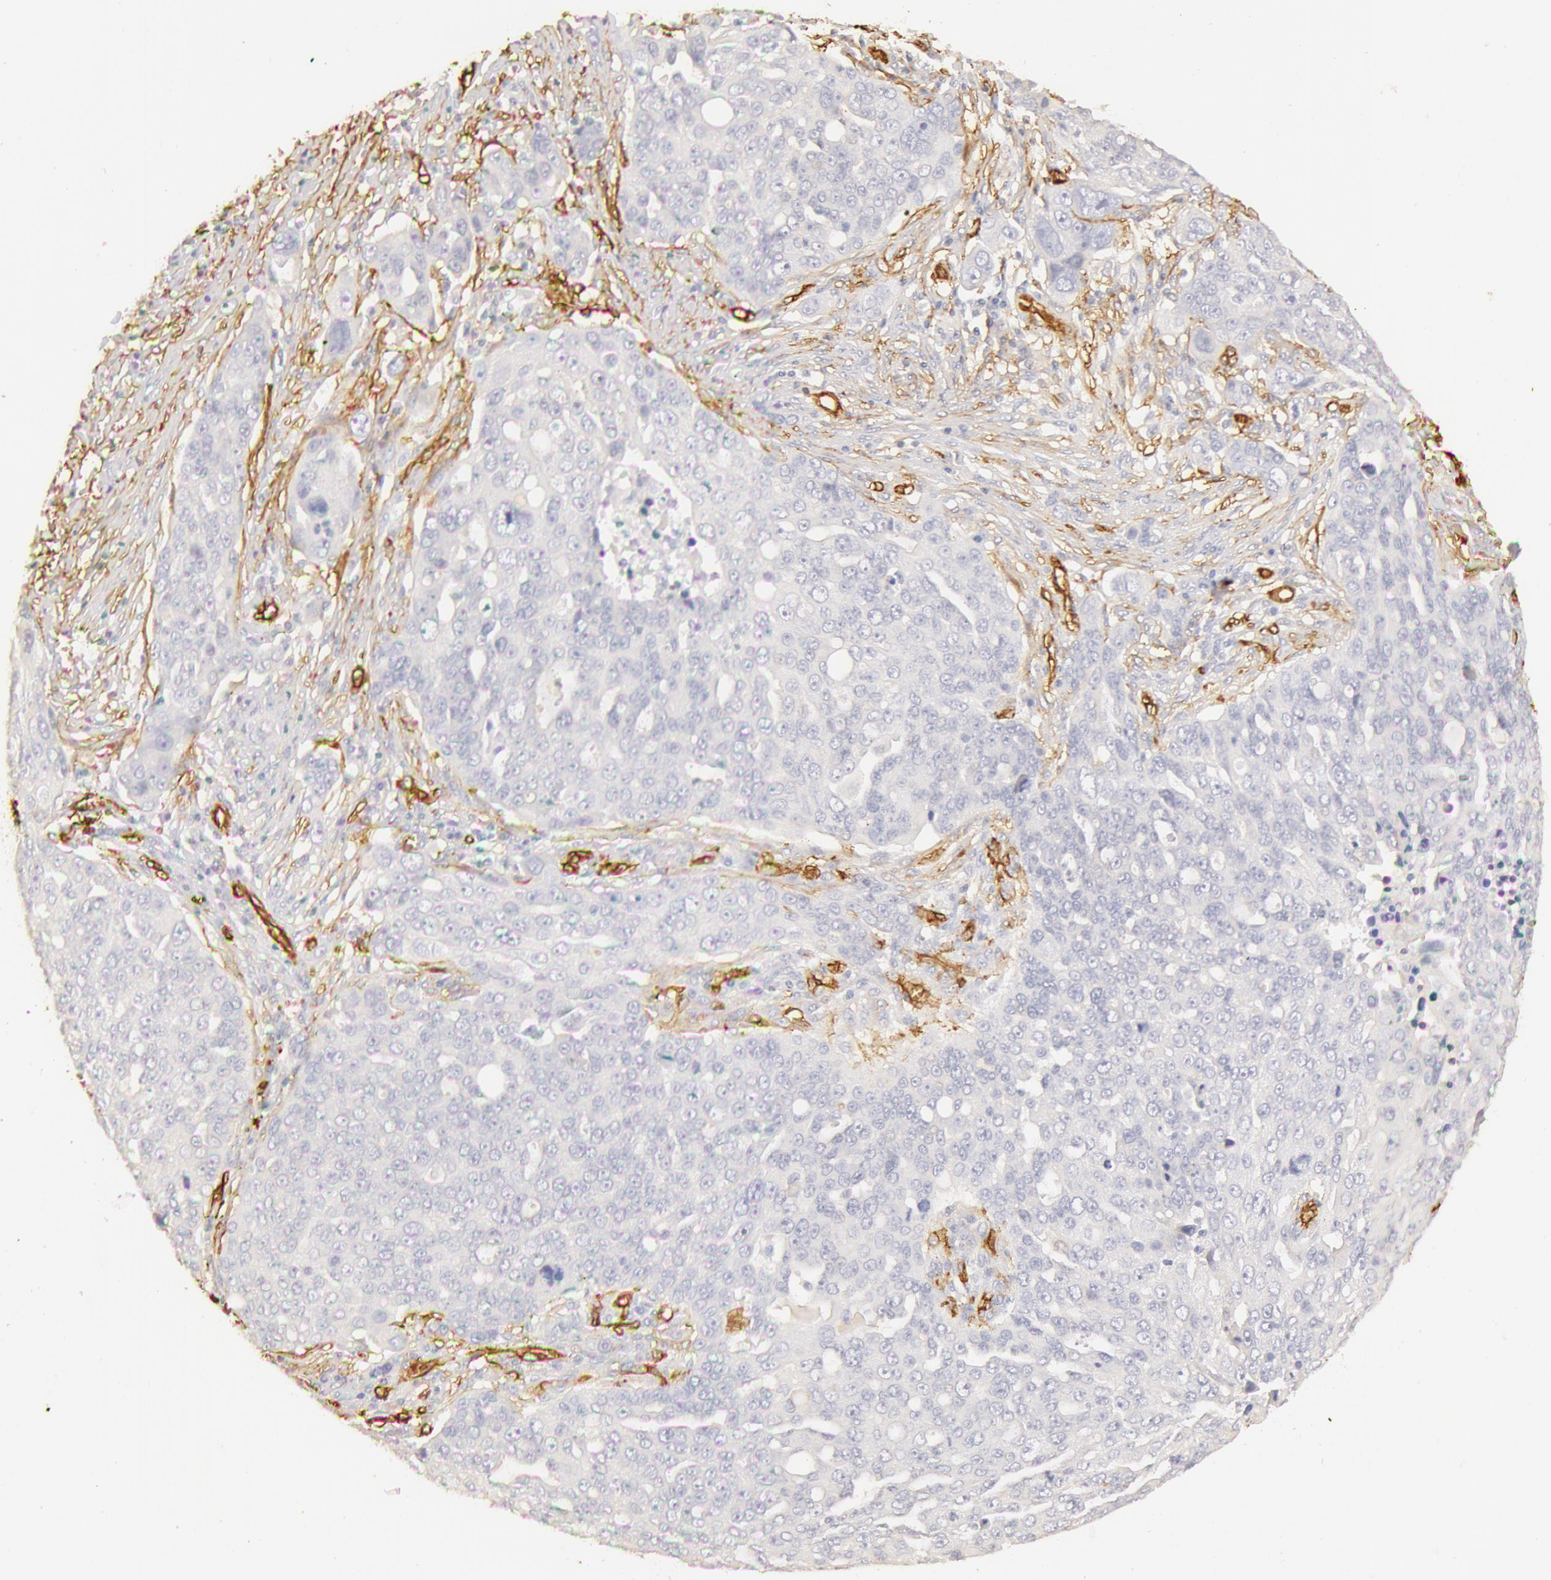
{"staining": {"intensity": "negative", "quantity": "none", "location": "none"}, "tissue": "ovarian cancer", "cell_type": "Tumor cells", "image_type": "cancer", "snomed": [{"axis": "morphology", "description": "Carcinoma, endometroid"}, {"axis": "topography", "description": "Ovary"}], "caption": "Ovarian cancer was stained to show a protein in brown. There is no significant expression in tumor cells.", "gene": "AQP1", "patient": {"sex": "female", "age": 75}}